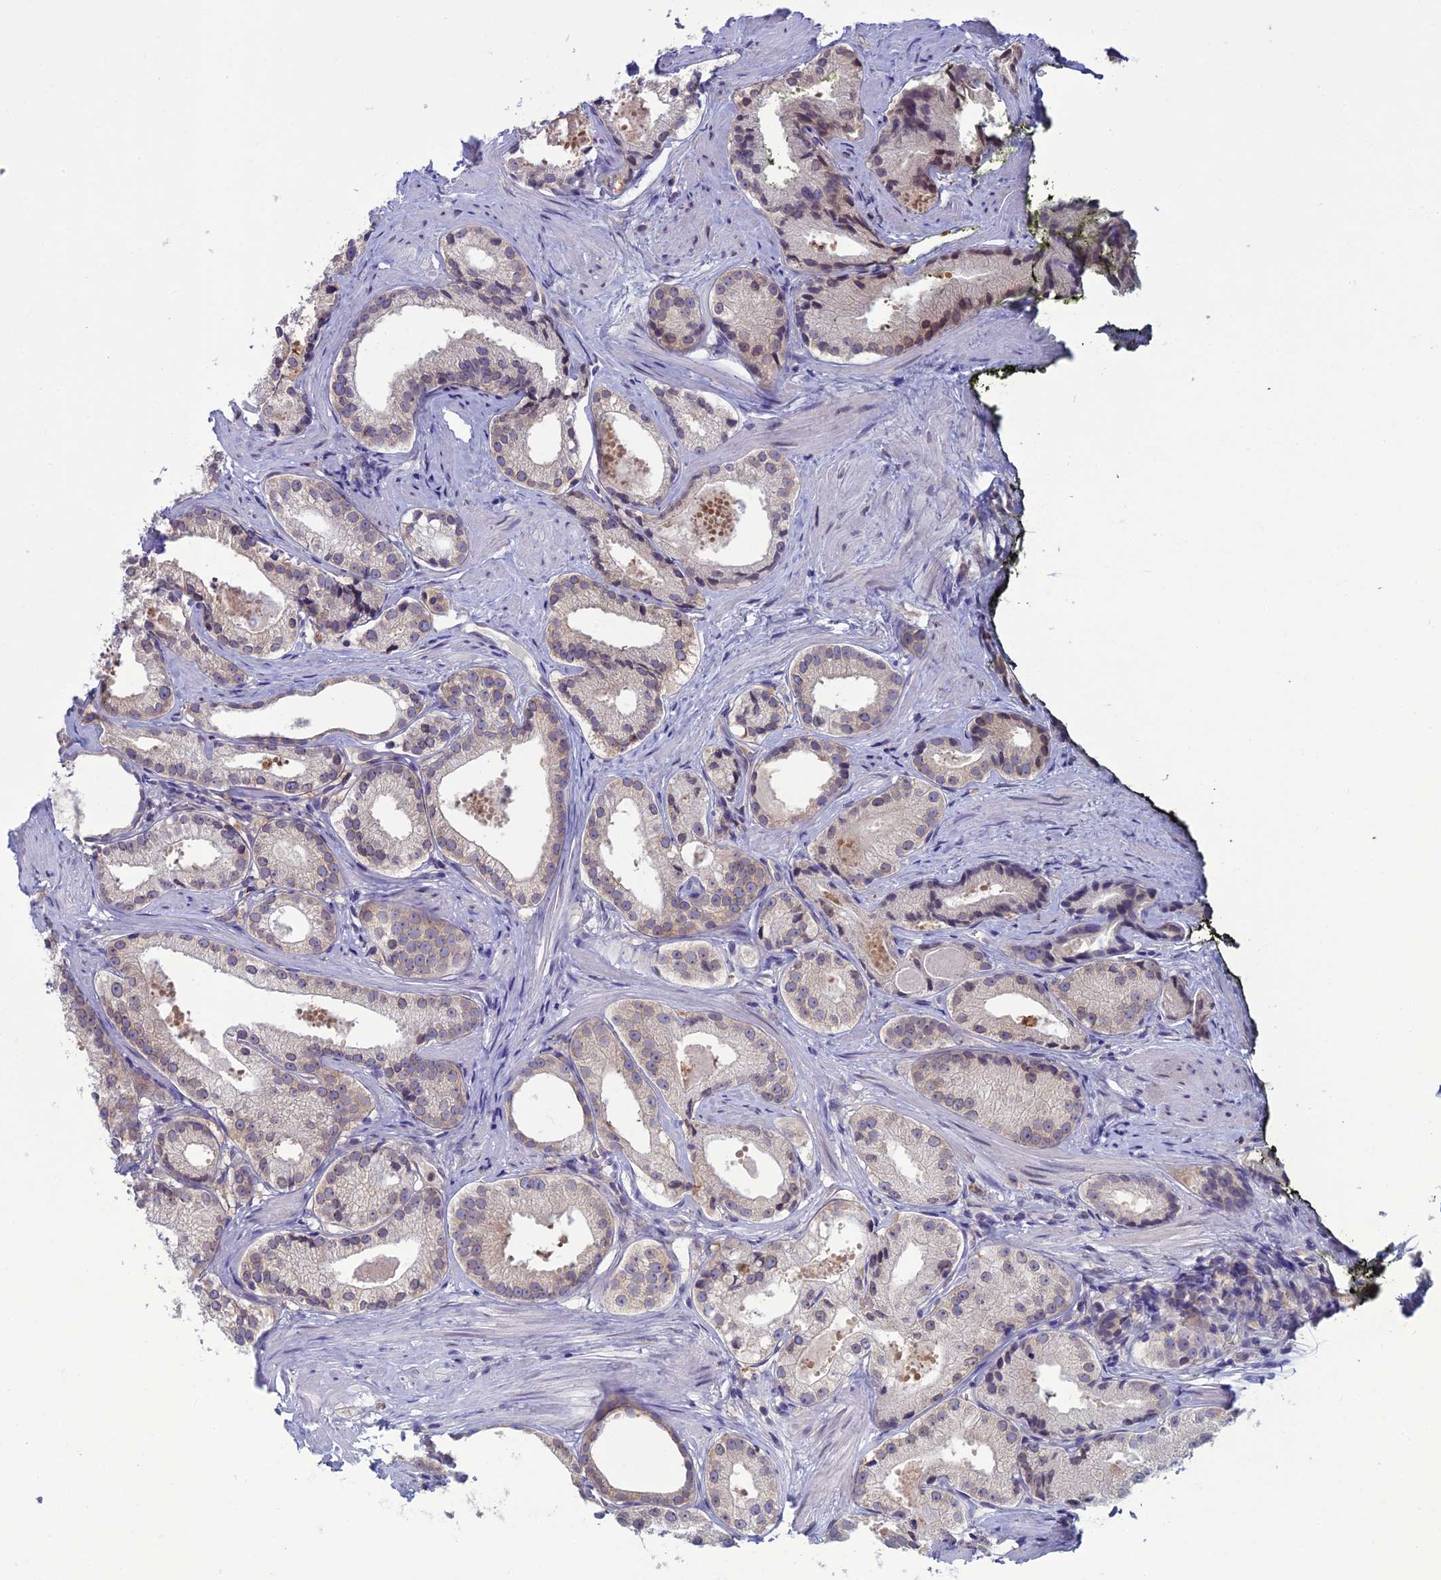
{"staining": {"intensity": "weak", "quantity": "<25%", "location": "cytoplasmic/membranous,nuclear"}, "tissue": "prostate cancer", "cell_type": "Tumor cells", "image_type": "cancer", "snomed": [{"axis": "morphology", "description": "Adenocarcinoma, Low grade"}, {"axis": "topography", "description": "Prostate"}], "caption": "The image displays no staining of tumor cells in prostate cancer (adenocarcinoma (low-grade)).", "gene": "WDR46", "patient": {"sex": "male", "age": 57}}